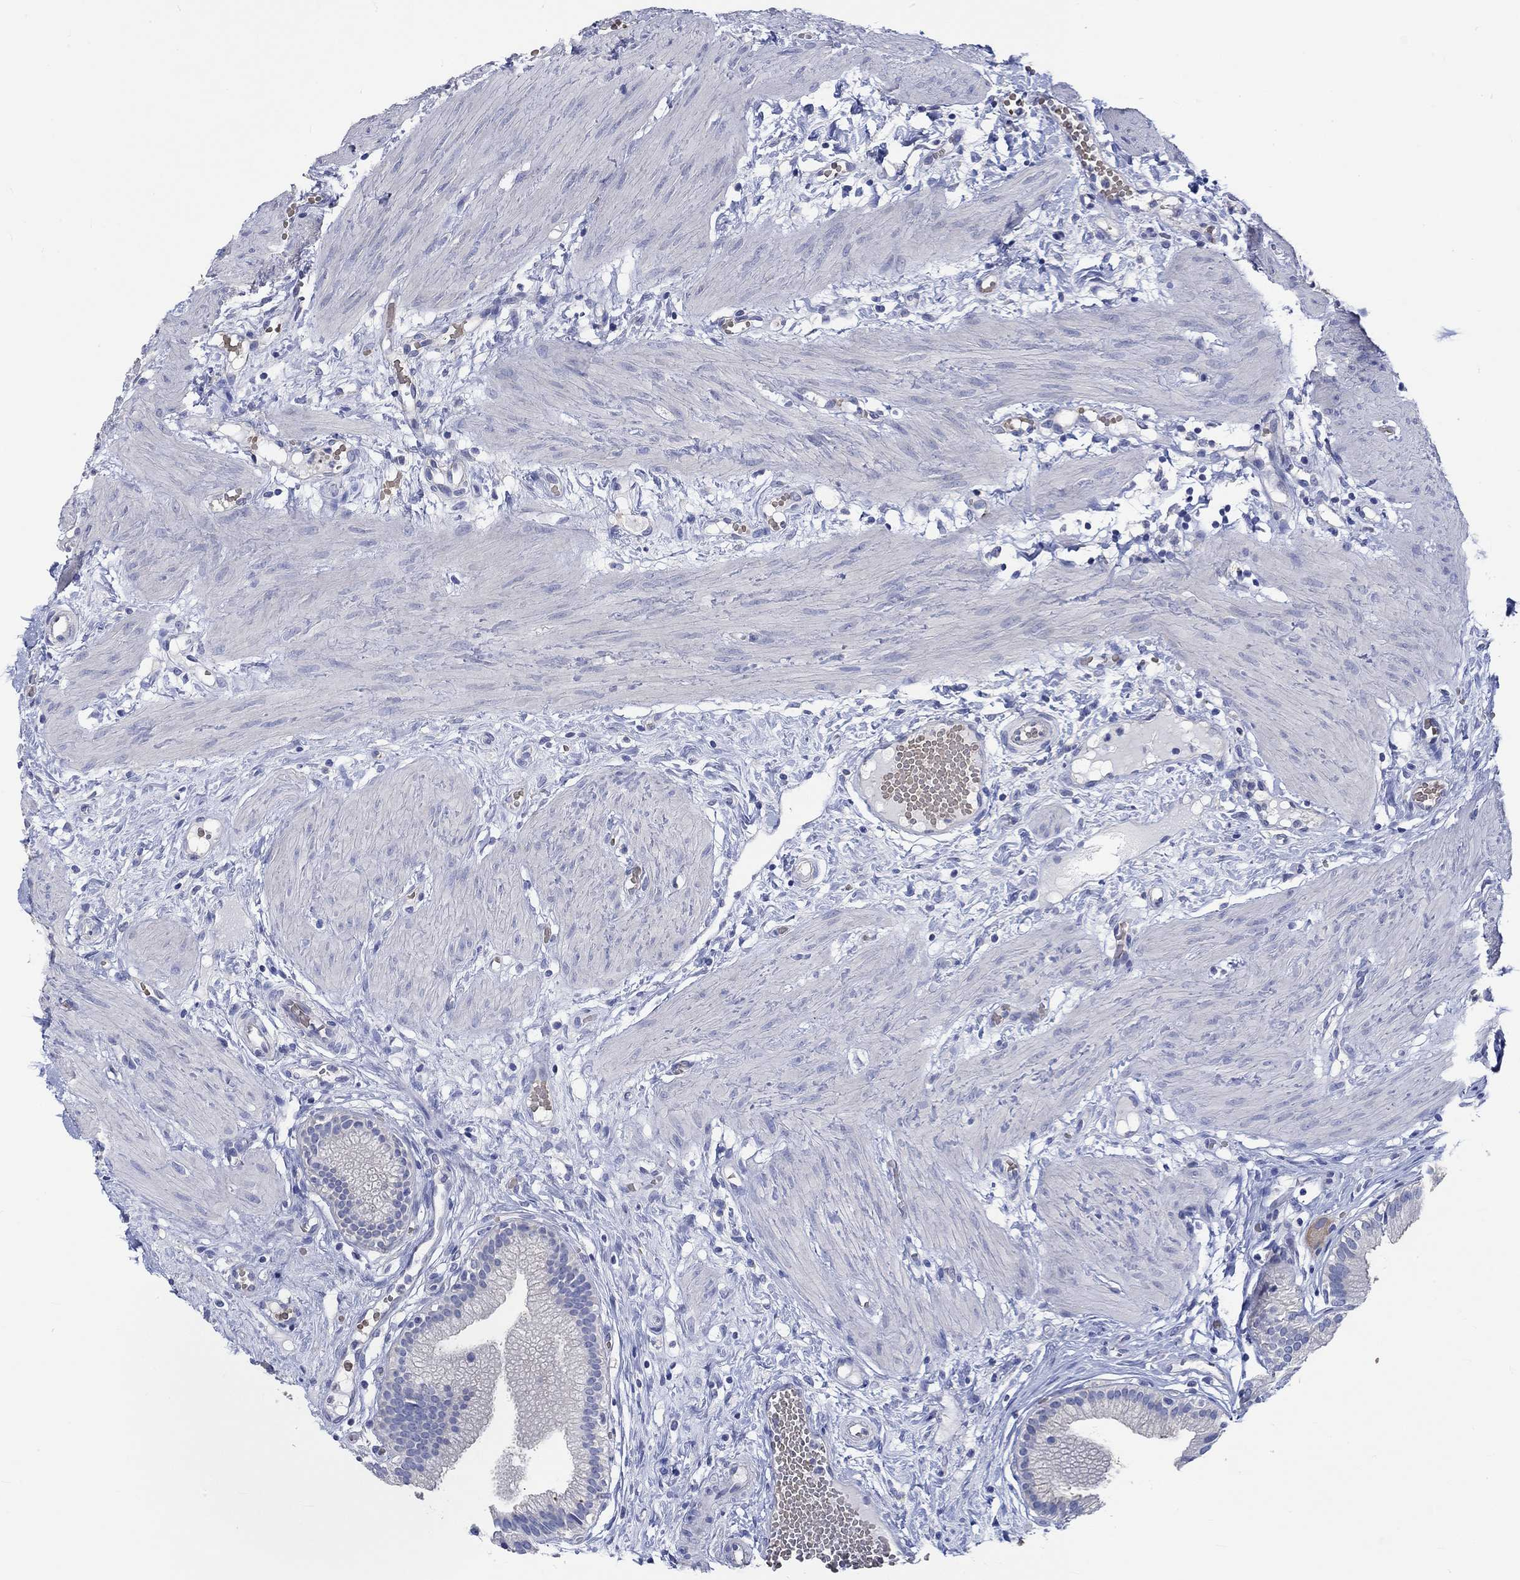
{"staining": {"intensity": "negative", "quantity": "none", "location": "none"}, "tissue": "gallbladder", "cell_type": "Glandular cells", "image_type": "normal", "snomed": [{"axis": "morphology", "description": "Normal tissue, NOS"}, {"axis": "topography", "description": "Gallbladder"}], "caption": "High magnification brightfield microscopy of unremarkable gallbladder stained with DAB (3,3'-diaminobenzidine) (brown) and counterstained with hematoxylin (blue): glandular cells show no significant positivity. The staining was performed using DAB to visualize the protein expression in brown, while the nuclei were stained in blue with hematoxylin (Magnification: 20x).", "gene": "KCNA1", "patient": {"sex": "female", "age": 24}}